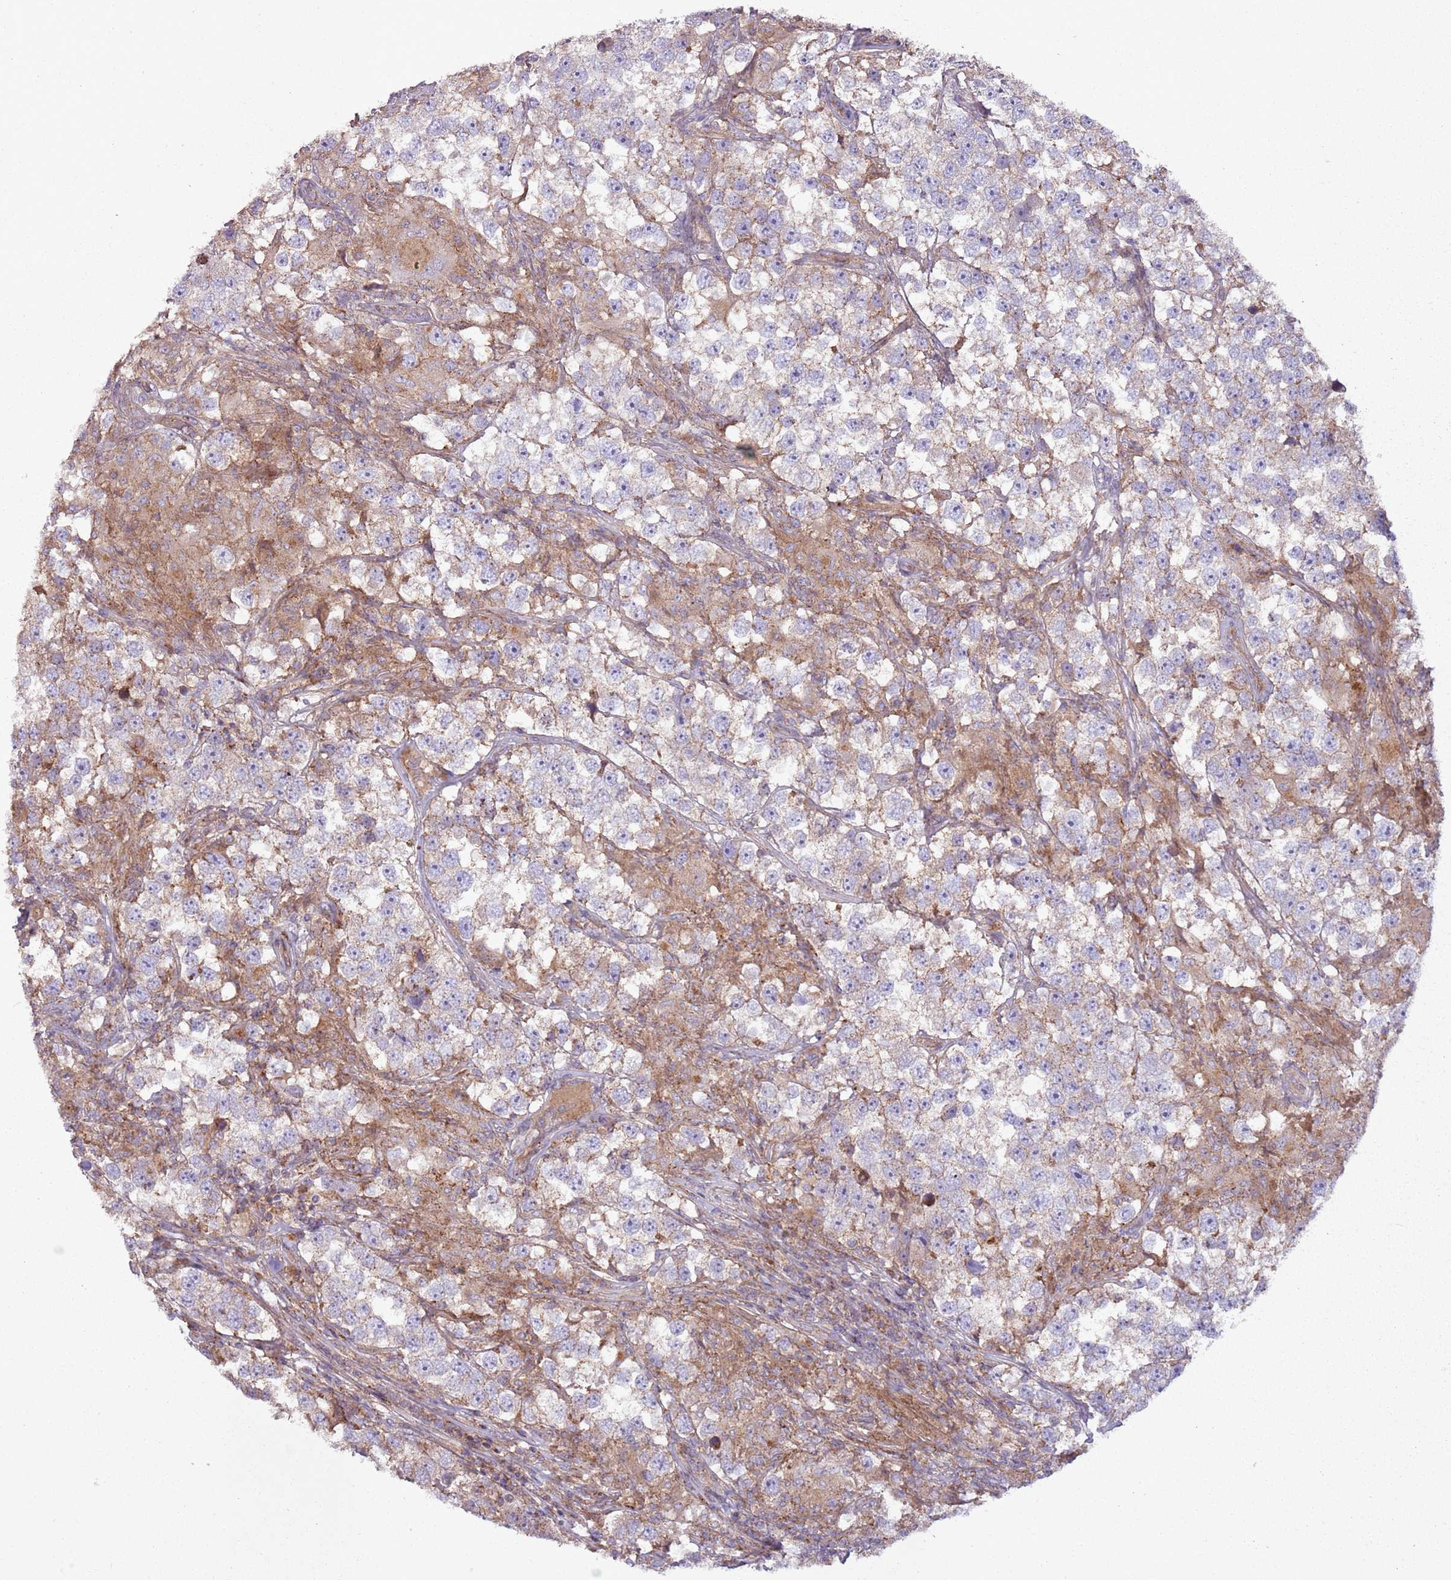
{"staining": {"intensity": "weak", "quantity": "25%-75%", "location": "cytoplasmic/membranous"}, "tissue": "testis cancer", "cell_type": "Tumor cells", "image_type": "cancer", "snomed": [{"axis": "morphology", "description": "Seminoma, NOS"}, {"axis": "topography", "description": "Testis"}], "caption": "A low amount of weak cytoplasmic/membranous expression is seen in approximately 25%-75% of tumor cells in testis cancer (seminoma) tissue. (Brightfield microscopy of DAB IHC at high magnification).", "gene": "ANKRD24", "patient": {"sex": "male", "age": 46}}